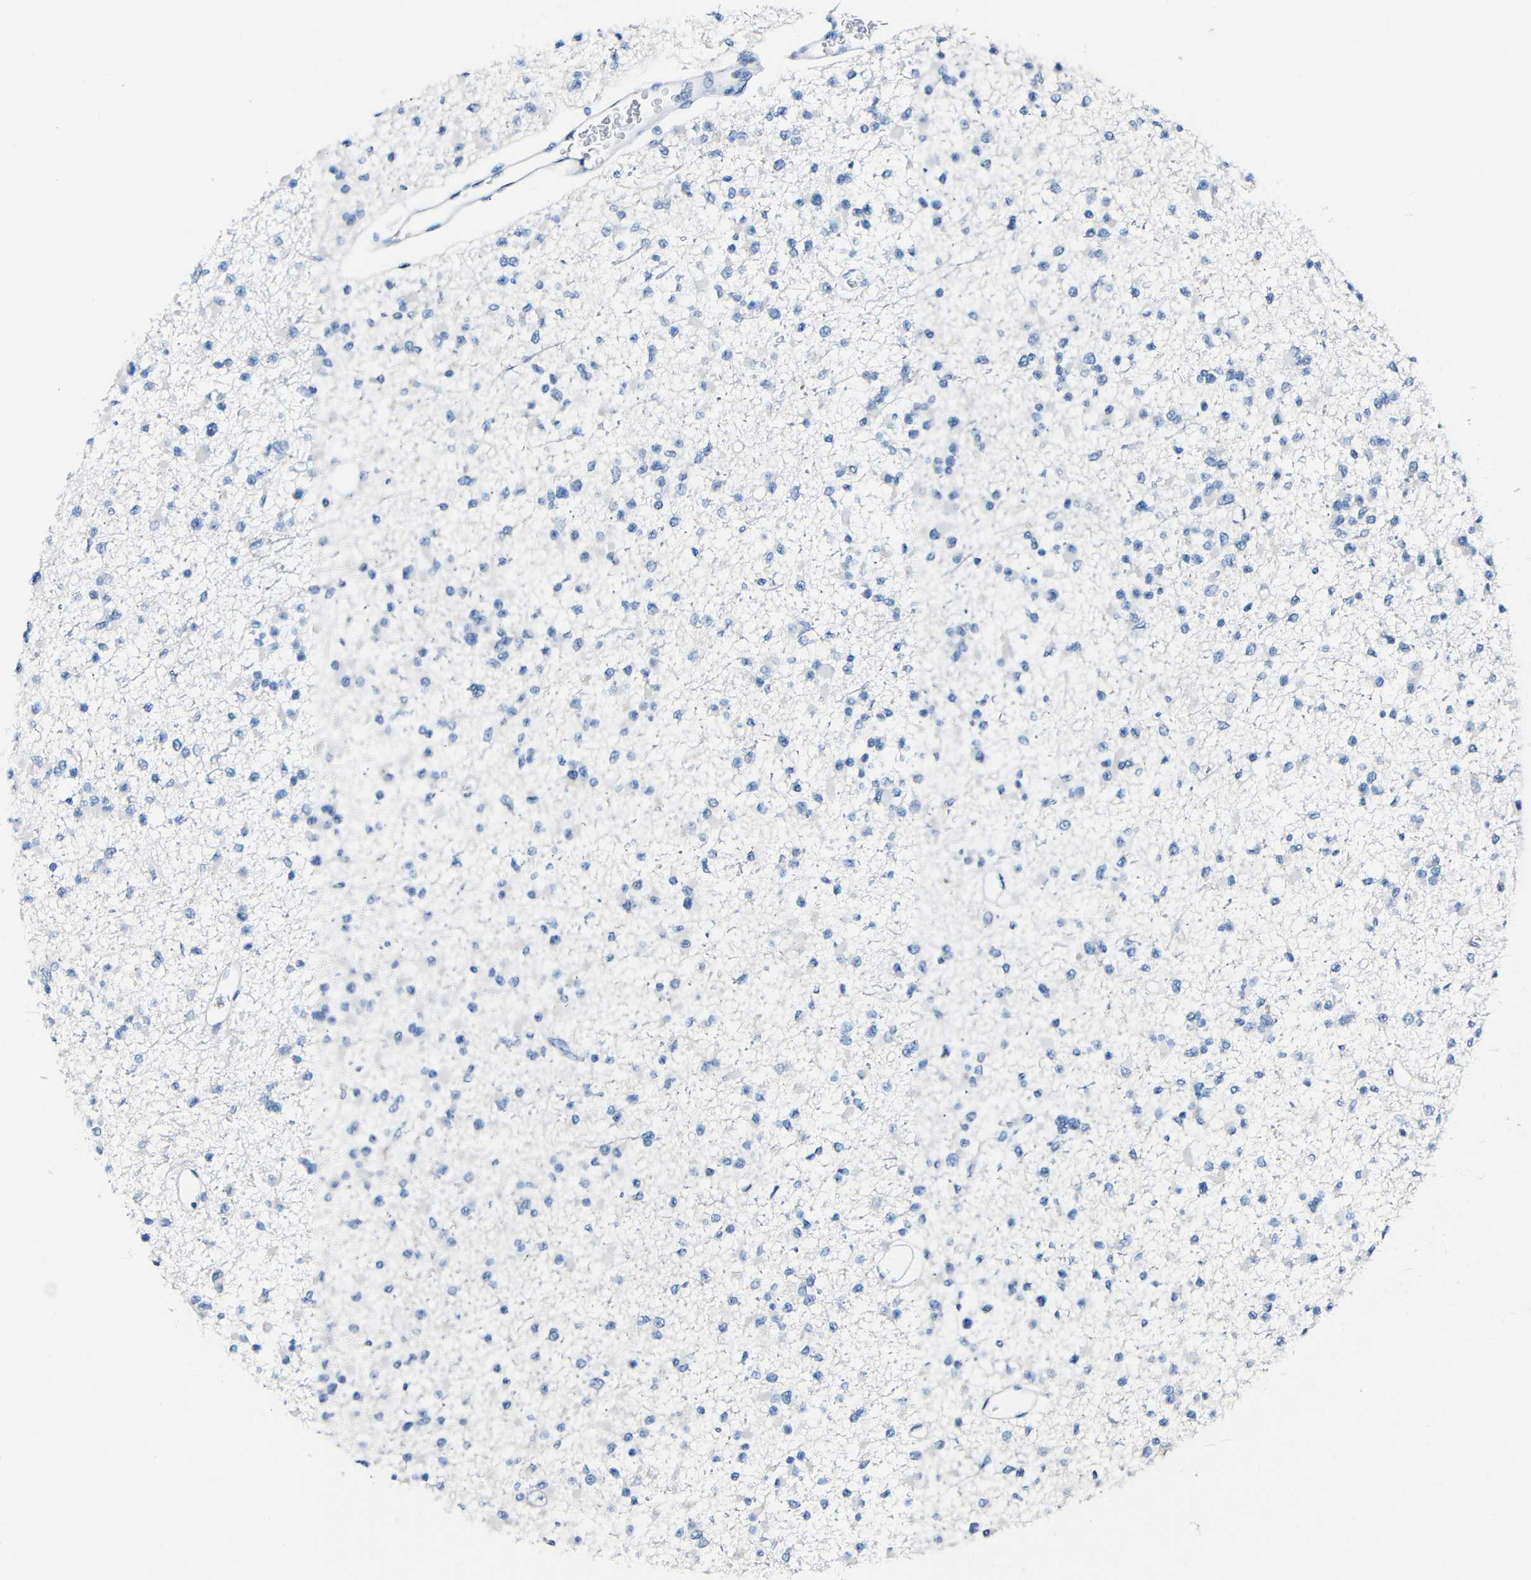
{"staining": {"intensity": "negative", "quantity": "none", "location": "none"}, "tissue": "glioma", "cell_type": "Tumor cells", "image_type": "cancer", "snomed": [{"axis": "morphology", "description": "Glioma, malignant, Low grade"}, {"axis": "topography", "description": "Brain"}], "caption": "The image displays no significant expression in tumor cells of glioma. The staining is performed using DAB (3,3'-diaminobenzidine) brown chromogen with nuclei counter-stained in using hematoxylin.", "gene": "C15orf48", "patient": {"sex": "female", "age": 22}}